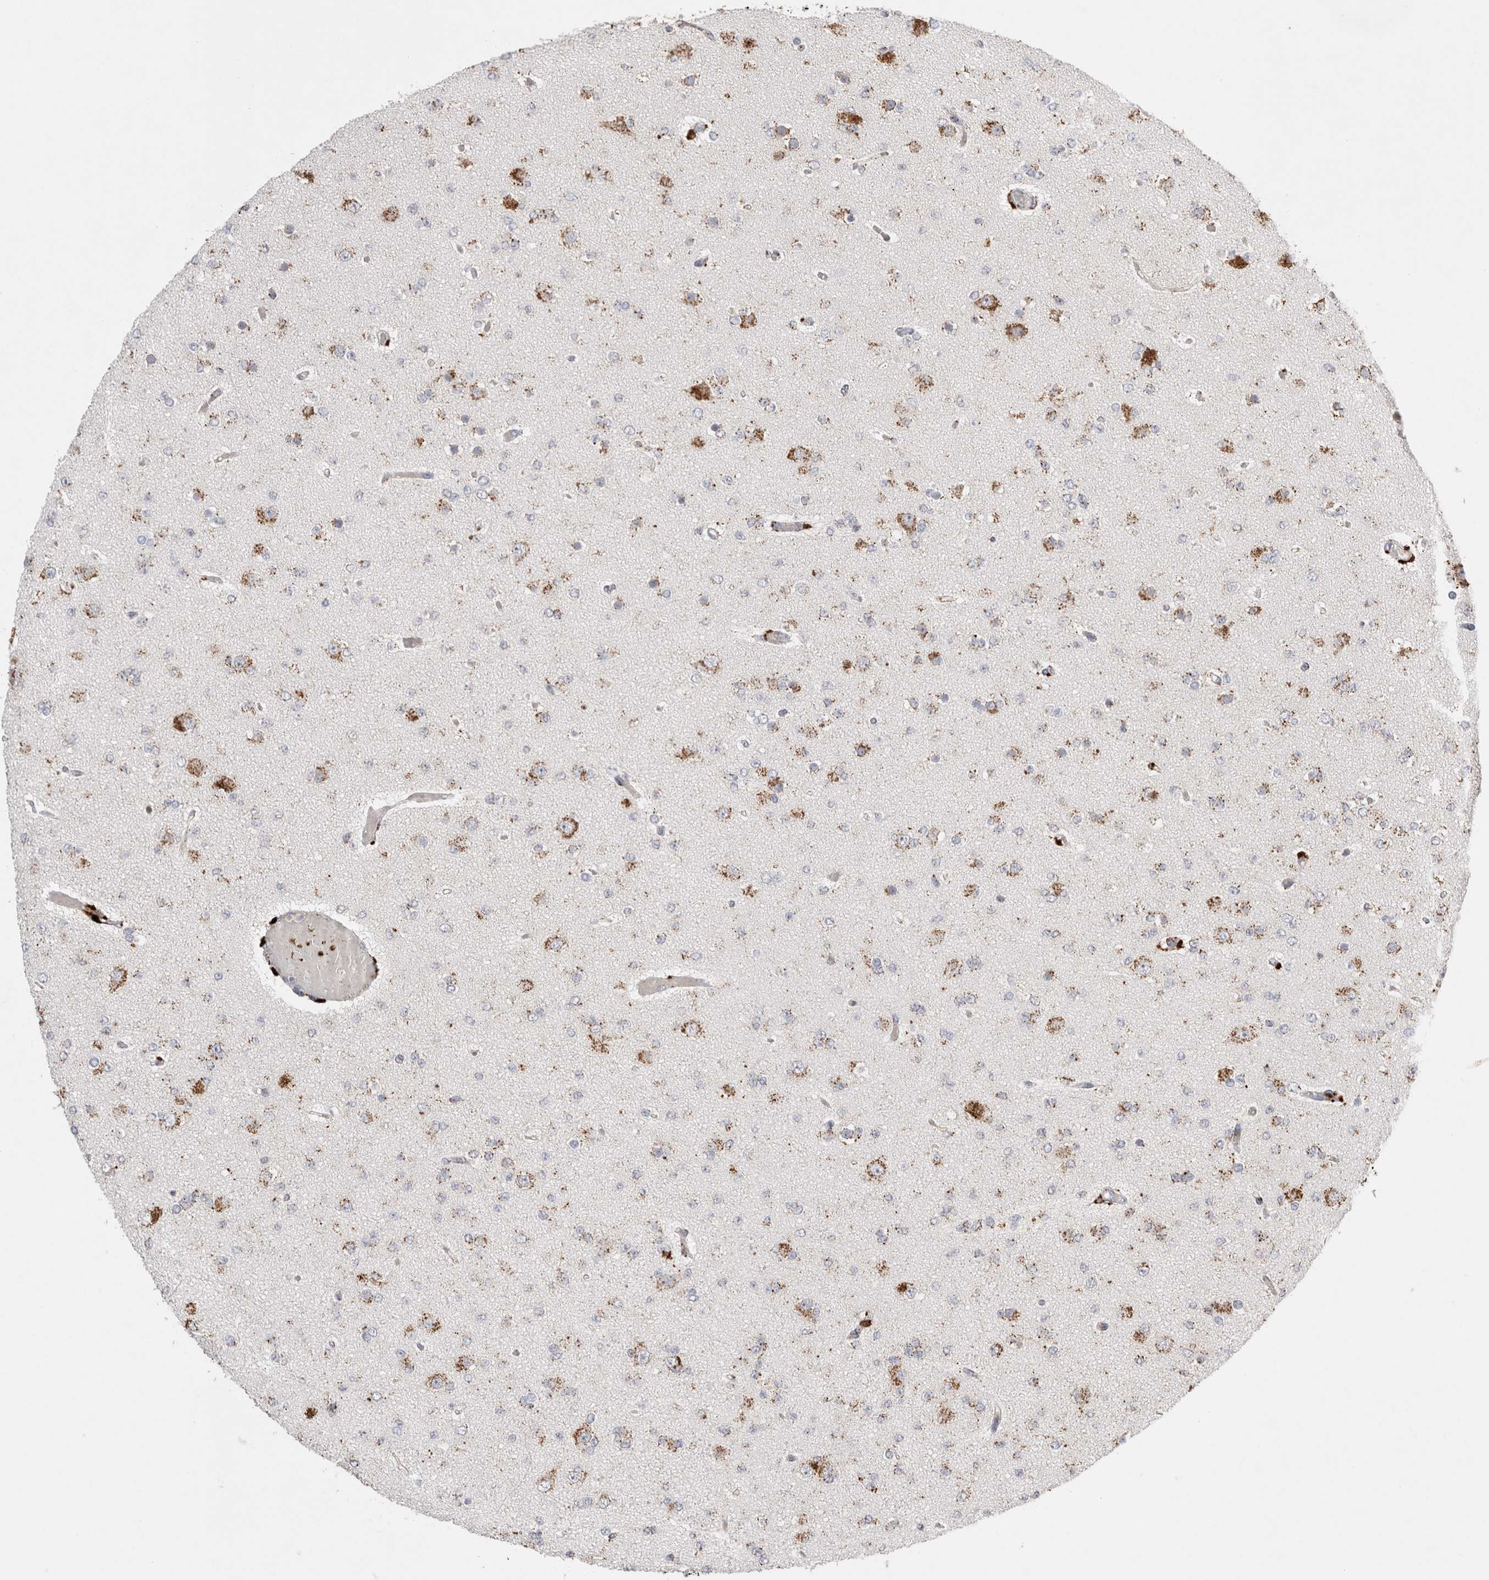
{"staining": {"intensity": "moderate", "quantity": "25%-75%", "location": "cytoplasmic/membranous"}, "tissue": "glioma", "cell_type": "Tumor cells", "image_type": "cancer", "snomed": [{"axis": "morphology", "description": "Glioma, malignant, Low grade"}, {"axis": "topography", "description": "Brain"}], "caption": "The histopathology image shows immunohistochemical staining of low-grade glioma (malignant). There is moderate cytoplasmic/membranous staining is appreciated in approximately 25%-75% of tumor cells.", "gene": "CTSA", "patient": {"sex": "female", "age": 22}}